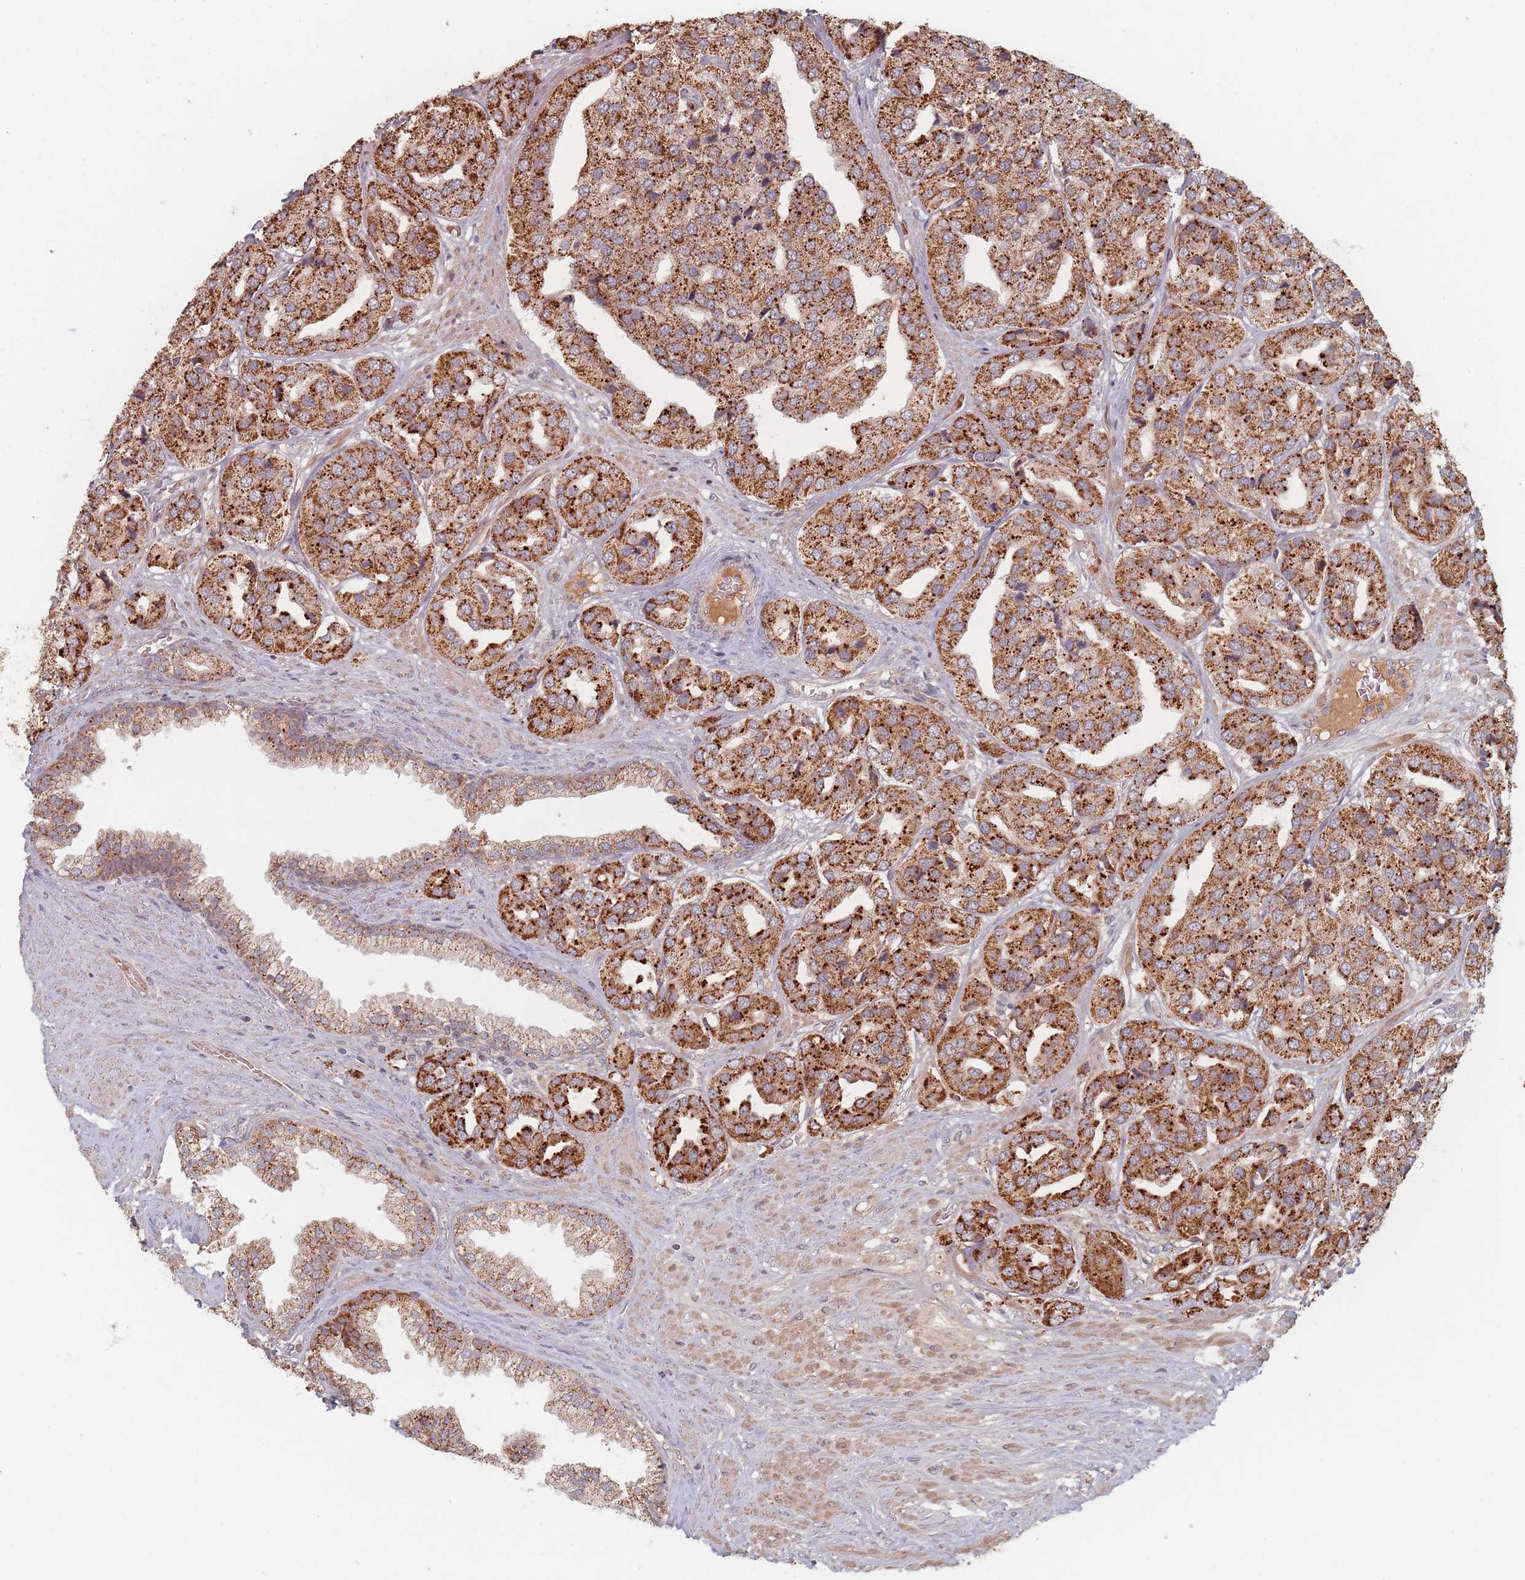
{"staining": {"intensity": "strong", "quantity": ">75%", "location": "cytoplasmic/membranous"}, "tissue": "prostate cancer", "cell_type": "Tumor cells", "image_type": "cancer", "snomed": [{"axis": "morphology", "description": "Adenocarcinoma, High grade"}, {"axis": "topography", "description": "Prostate"}], "caption": "Human prostate cancer (high-grade adenocarcinoma) stained for a protein (brown) exhibits strong cytoplasmic/membranous positive expression in about >75% of tumor cells.", "gene": "OR2M4", "patient": {"sex": "male", "age": 63}}